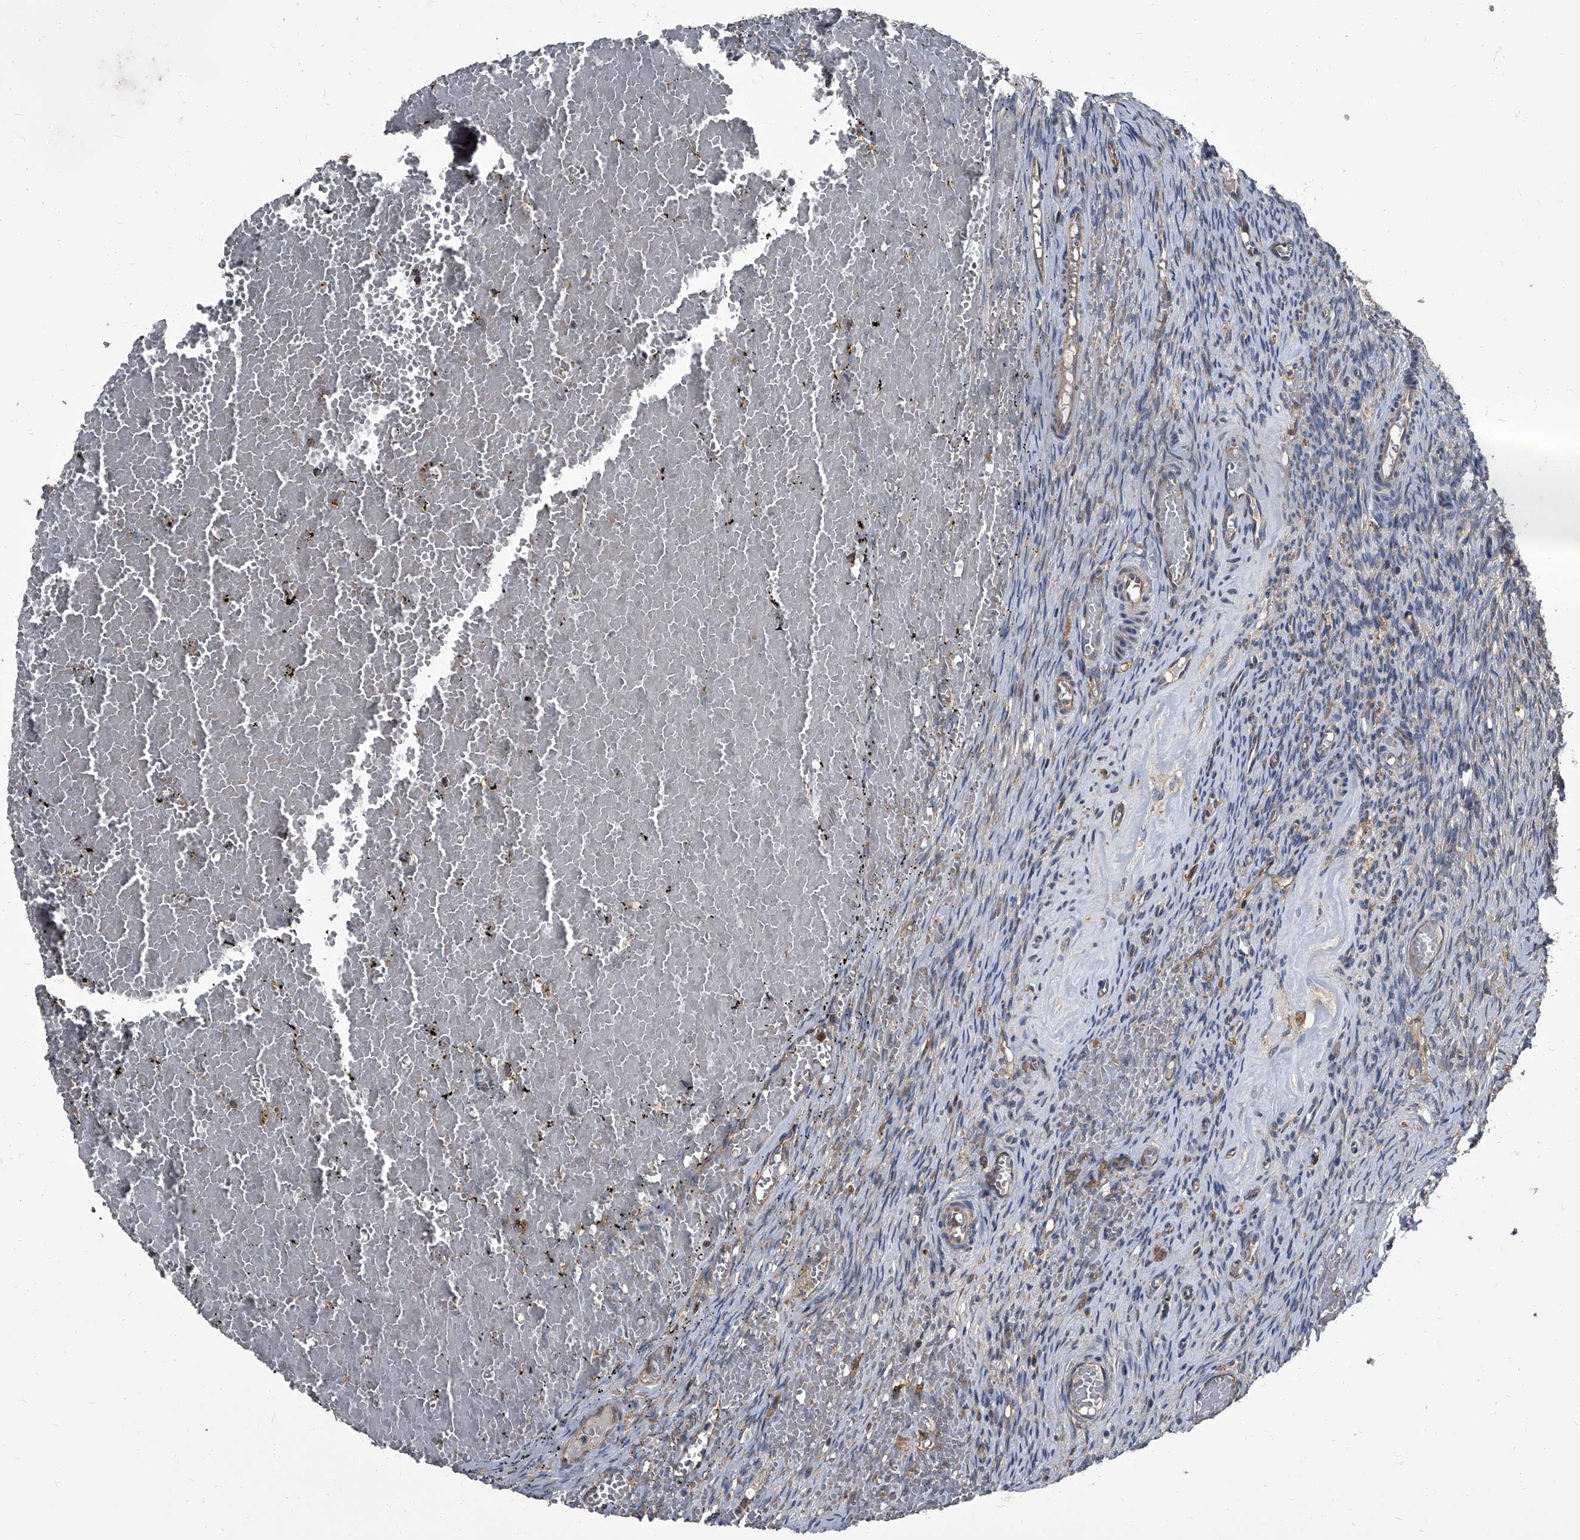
{"staining": {"intensity": "moderate", "quantity": ">75%", "location": "cytoplasmic/membranous"}, "tissue": "ovary", "cell_type": "Follicle cells", "image_type": "normal", "snomed": [{"axis": "morphology", "description": "Adenocarcinoma, NOS"}, {"axis": "topography", "description": "Endometrium"}], "caption": "Protein staining shows moderate cytoplasmic/membranous staining in about >75% of follicle cells in normal ovary.", "gene": "CDV3", "patient": {"sex": "female", "age": 32}}